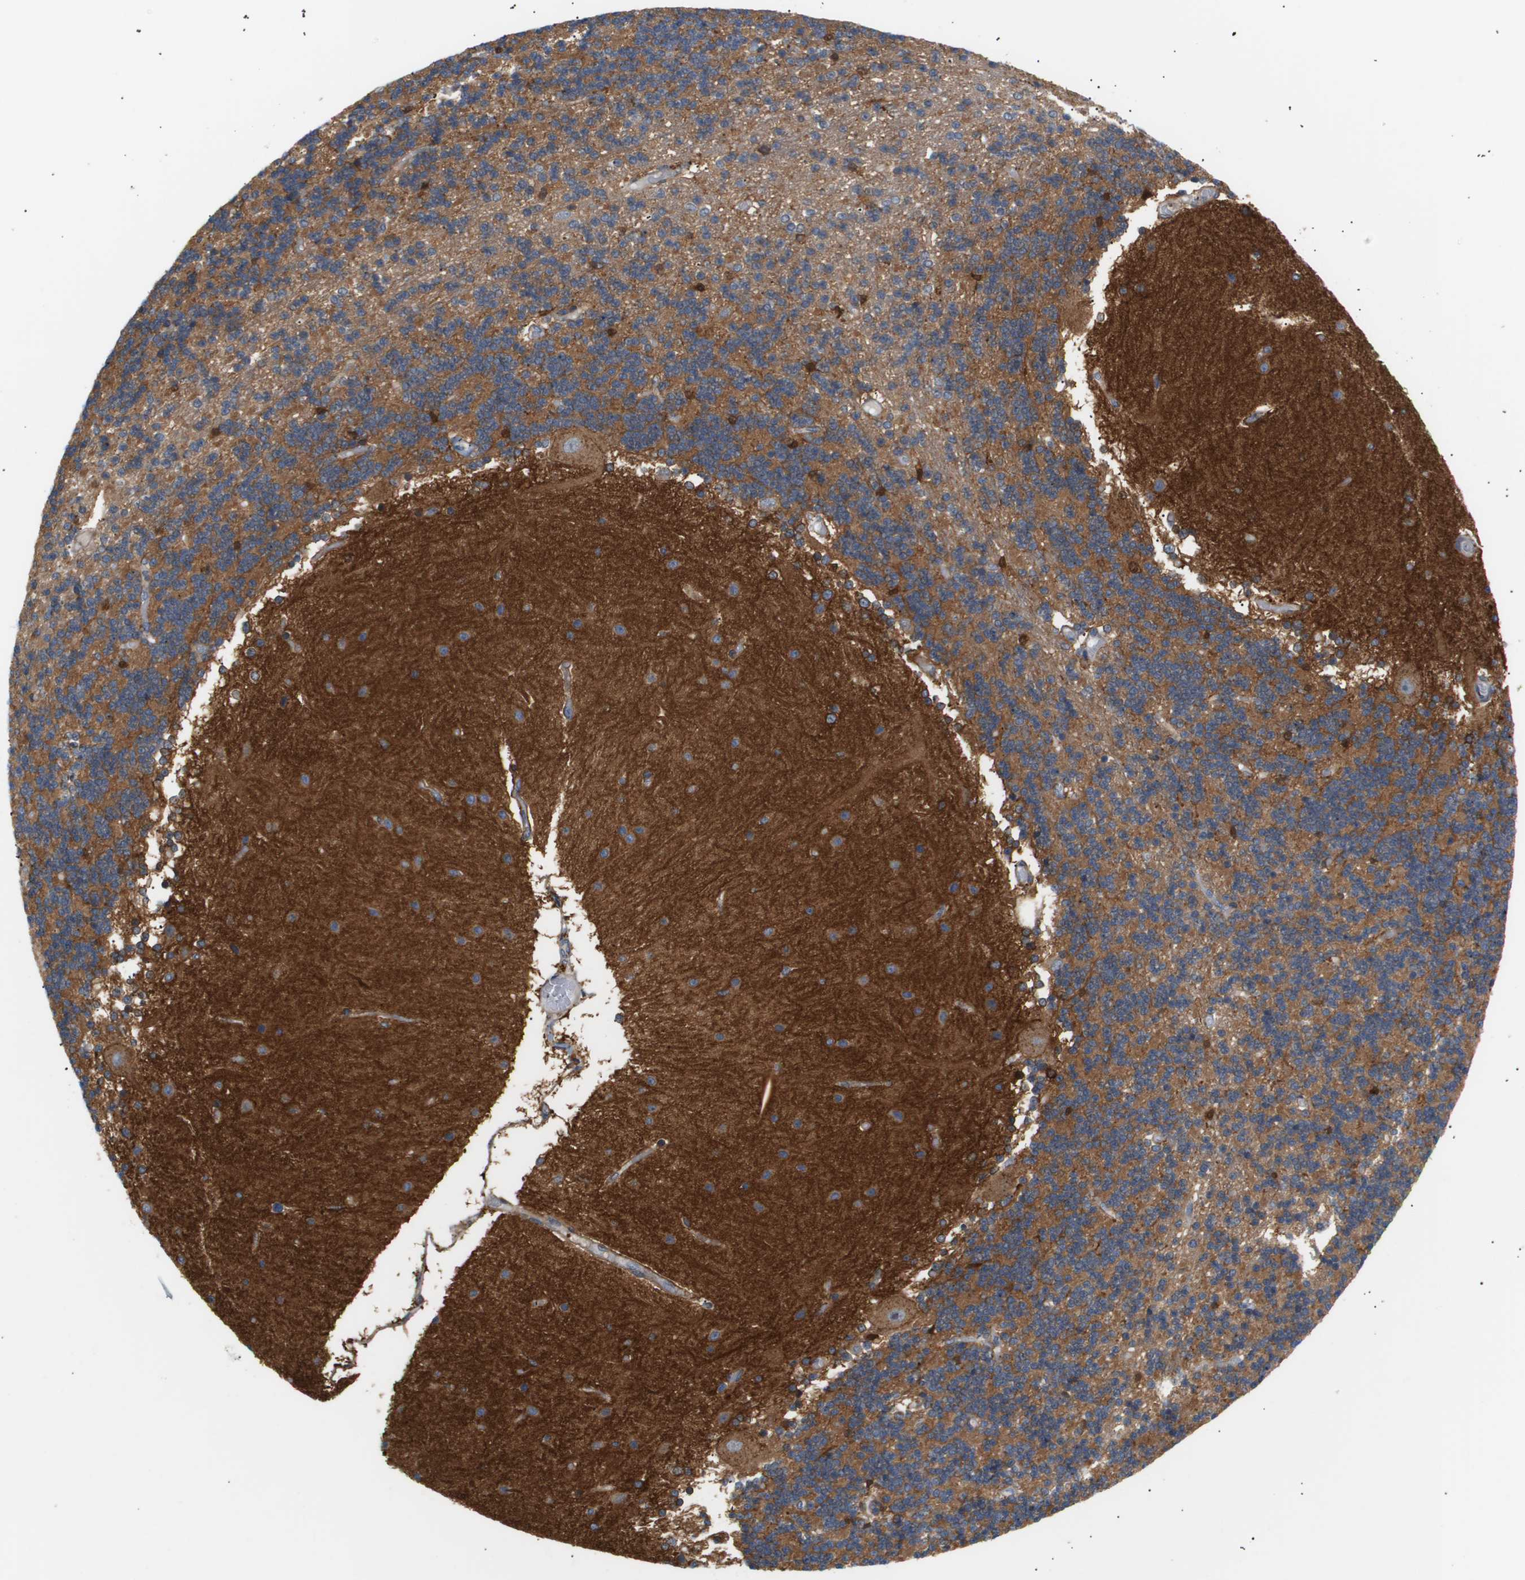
{"staining": {"intensity": "moderate", "quantity": ">75%", "location": "cytoplasmic/membranous"}, "tissue": "cerebellum", "cell_type": "Cells in granular layer", "image_type": "normal", "snomed": [{"axis": "morphology", "description": "Normal tissue, NOS"}, {"axis": "topography", "description": "Cerebellum"}], "caption": "Immunohistochemistry (IHC) staining of normal cerebellum, which displays medium levels of moderate cytoplasmic/membranous positivity in approximately >75% of cells in granular layer indicating moderate cytoplasmic/membranous protein expression. The staining was performed using DAB (3,3'-diaminobenzidine) (brown) for protein detection and nuclei were counterstained in hematoxylin (blue).", "gene": "CORO2B", "patient": {"sex": "female", "age": 54}}